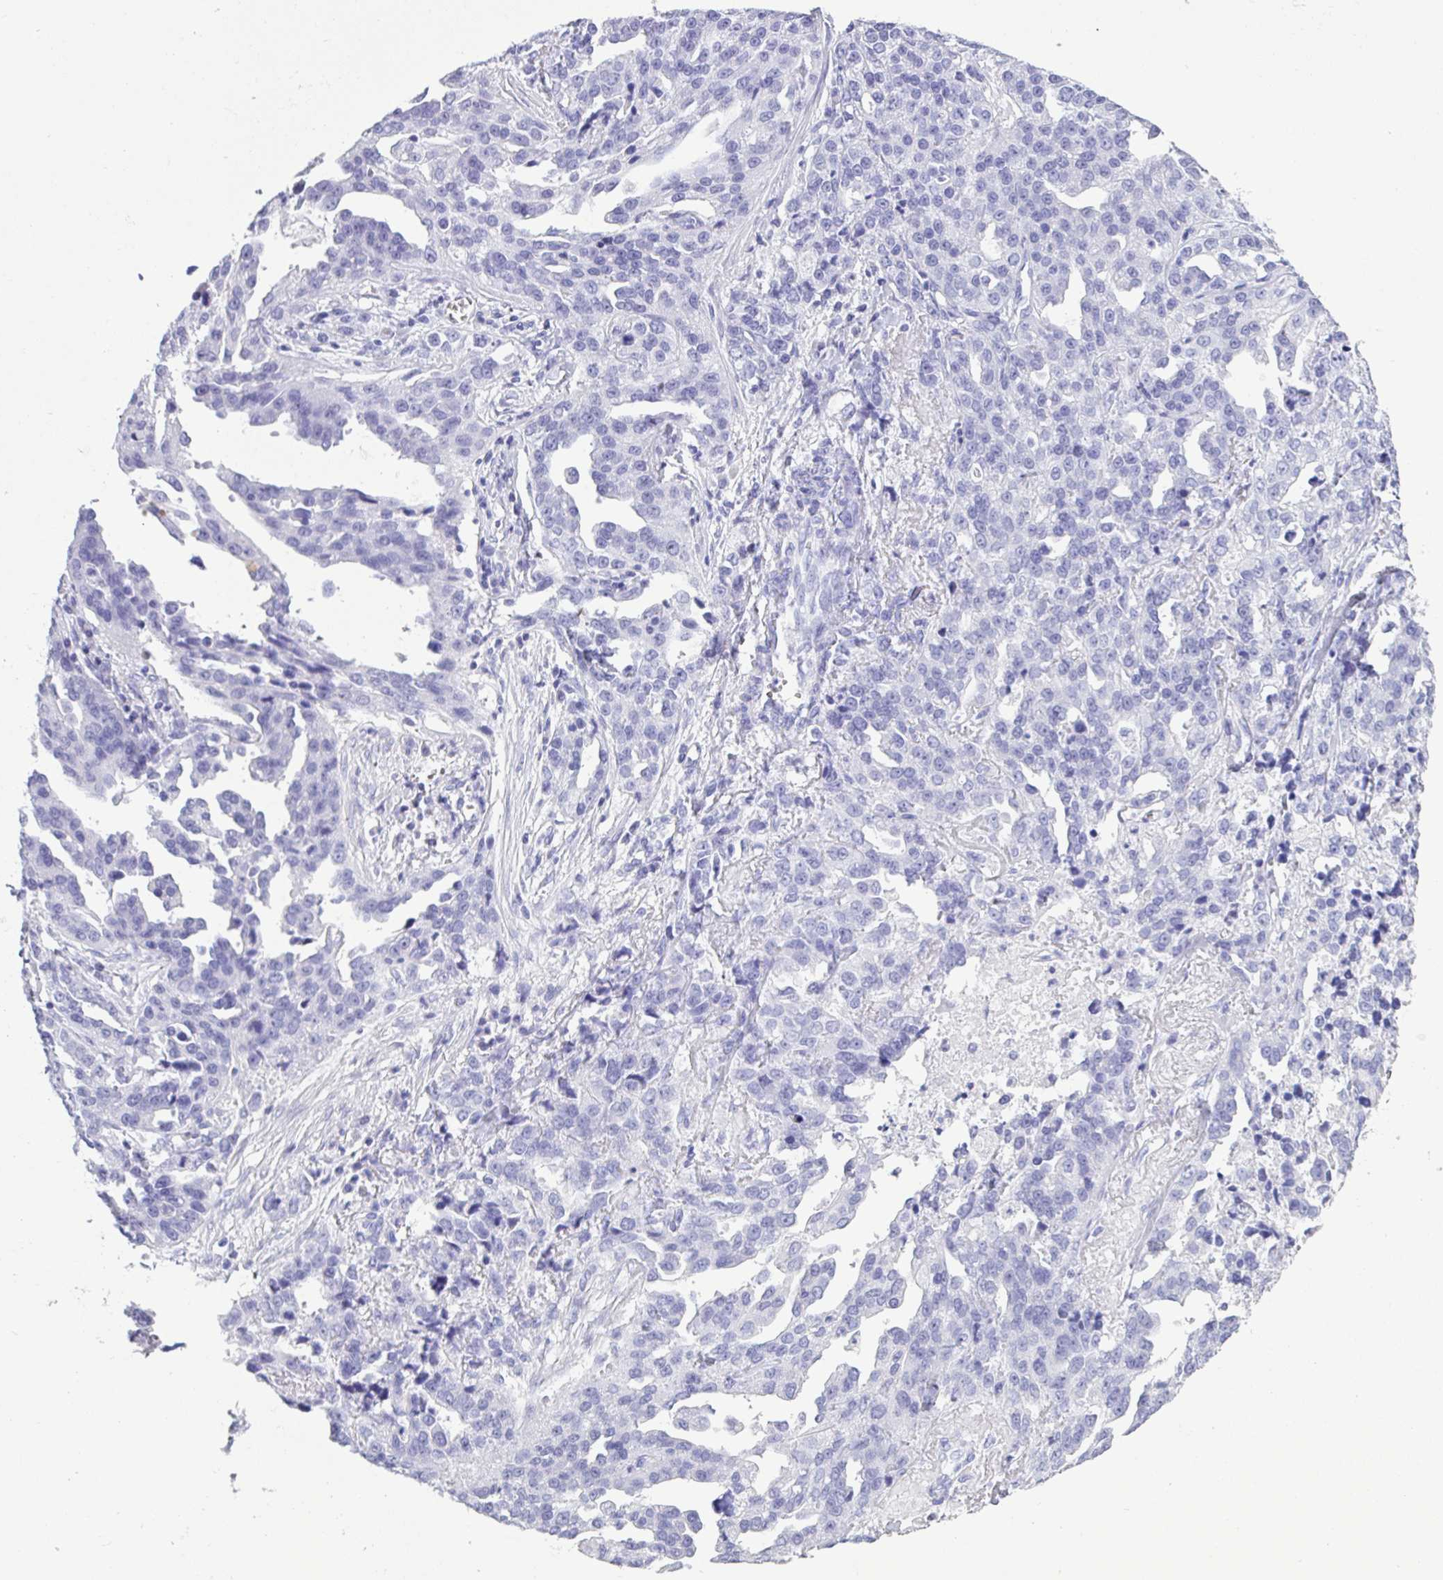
{"staining": {"intensity": "negative", "quantity": "none", "location": "none"}, "tissue": "ovarian cancer", "cell_type": "Tumor cells", "image_type": "cancer", "snomed": [{"axis": "morphology", "description": "Cystadenocarcinoma, serous, NOS"}, {"axis": "topography", "description": "Ovary"}], "caption": "Immunohistochemistry (IHC) image of ovarian cancer (serous cystadenocarcinoma) stained for a protein (brown), which displays no staining in tumor cells.", "gene": "AKR1D1", "patient": {"sex": "female", "age": 75}}